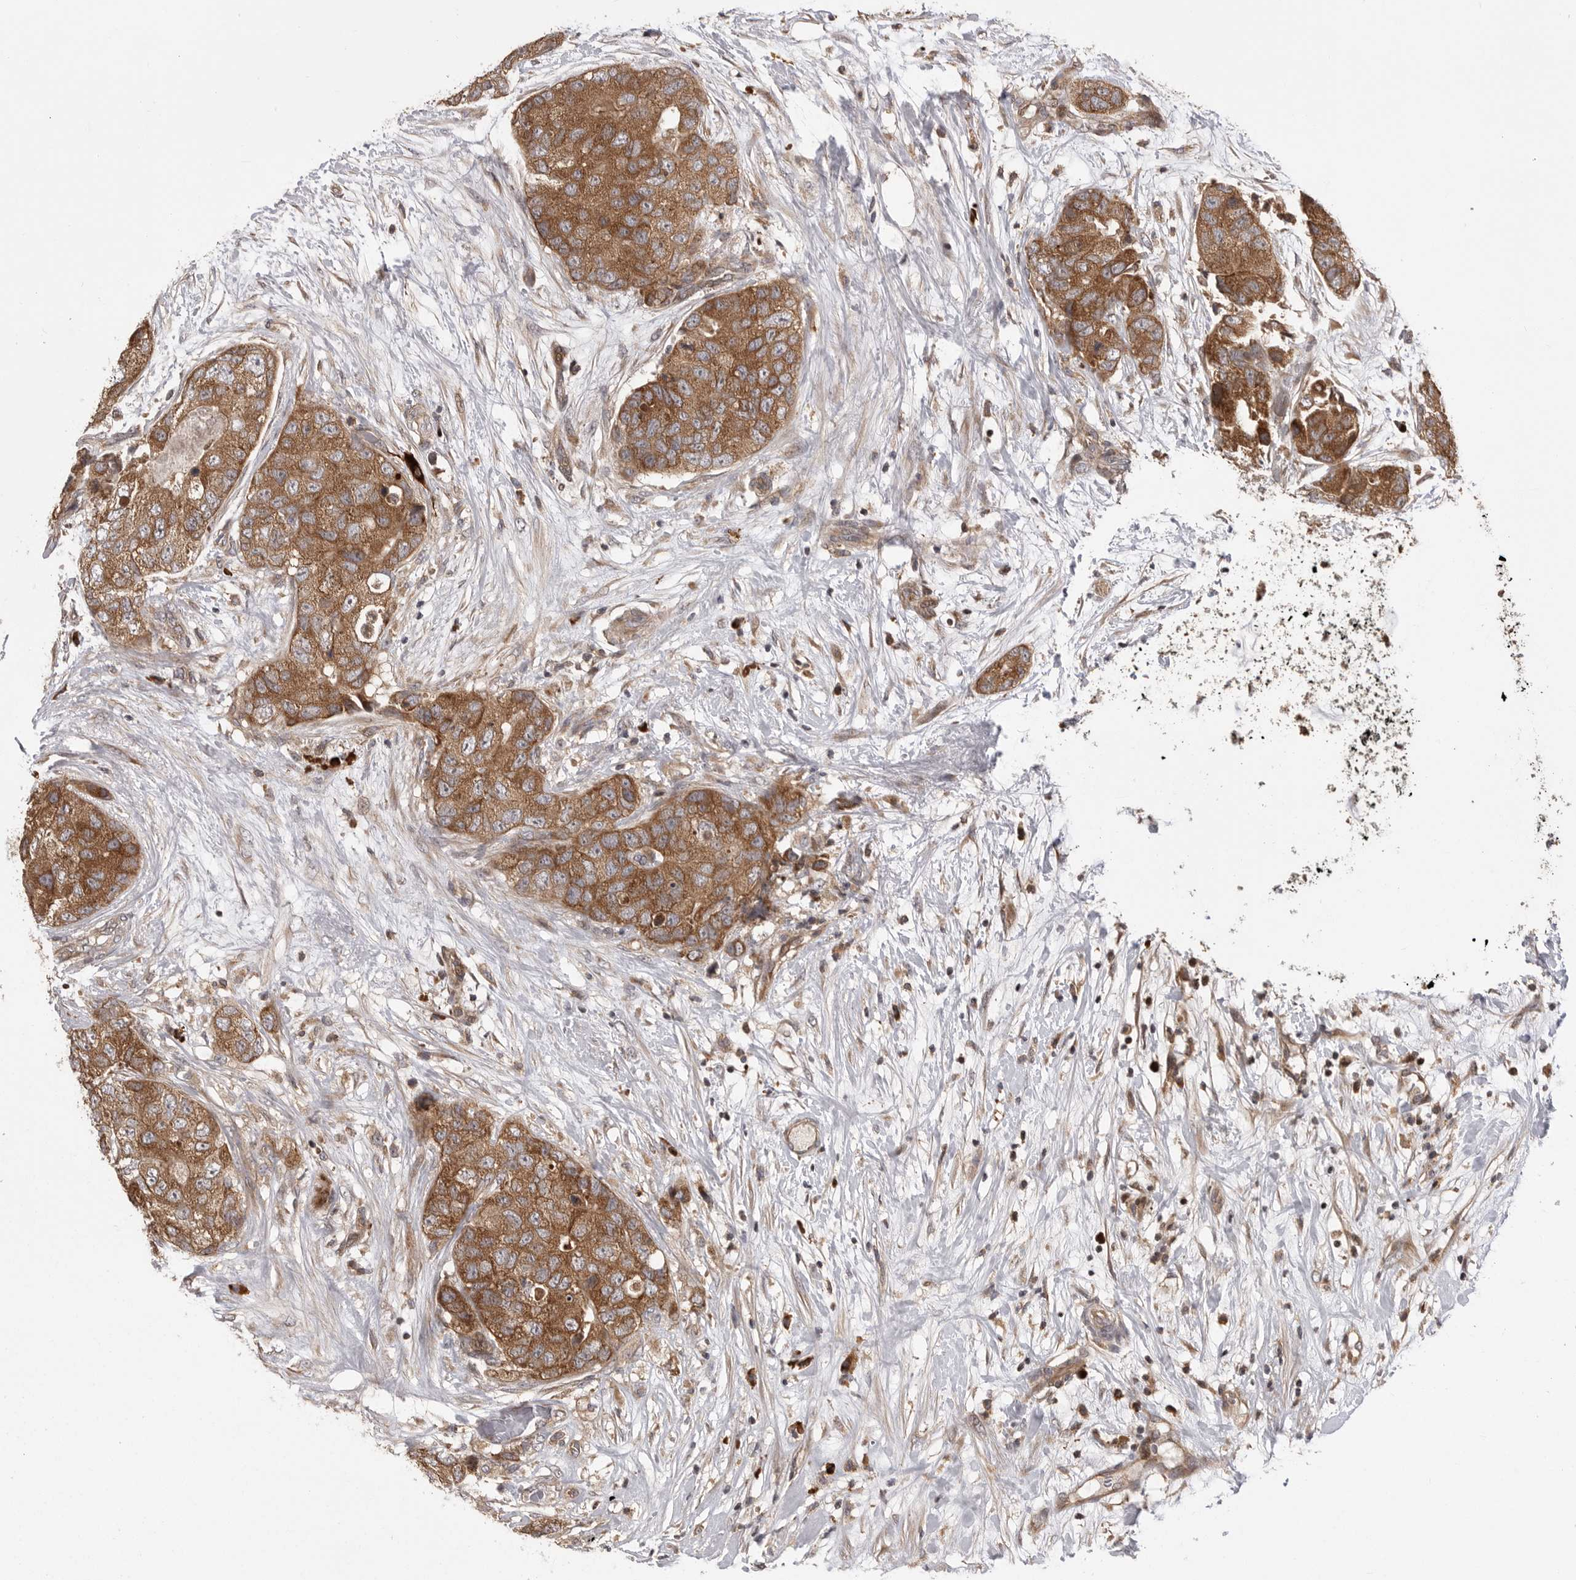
{"staining": {"intensity": "moderate", "quantity": ">75%", "location": "cytoplasmic/membranous"}, "tissue": "breast cancer", "cell_type": "Tumor cells", "image_type": "cancer", "snomed": [{"axis": "morphology", "description": "Duct carcinoma"}, {"axis": "topography", "description": "Breast"}], "caption": "This is a photomicrograph of immunohistochemistry staining of breast cancer, which shows moderate staining in the cytoplasmic/membranous of tumor cells.", "gene": "OXR1", "patient": {"sex": "female", "age": 62}}